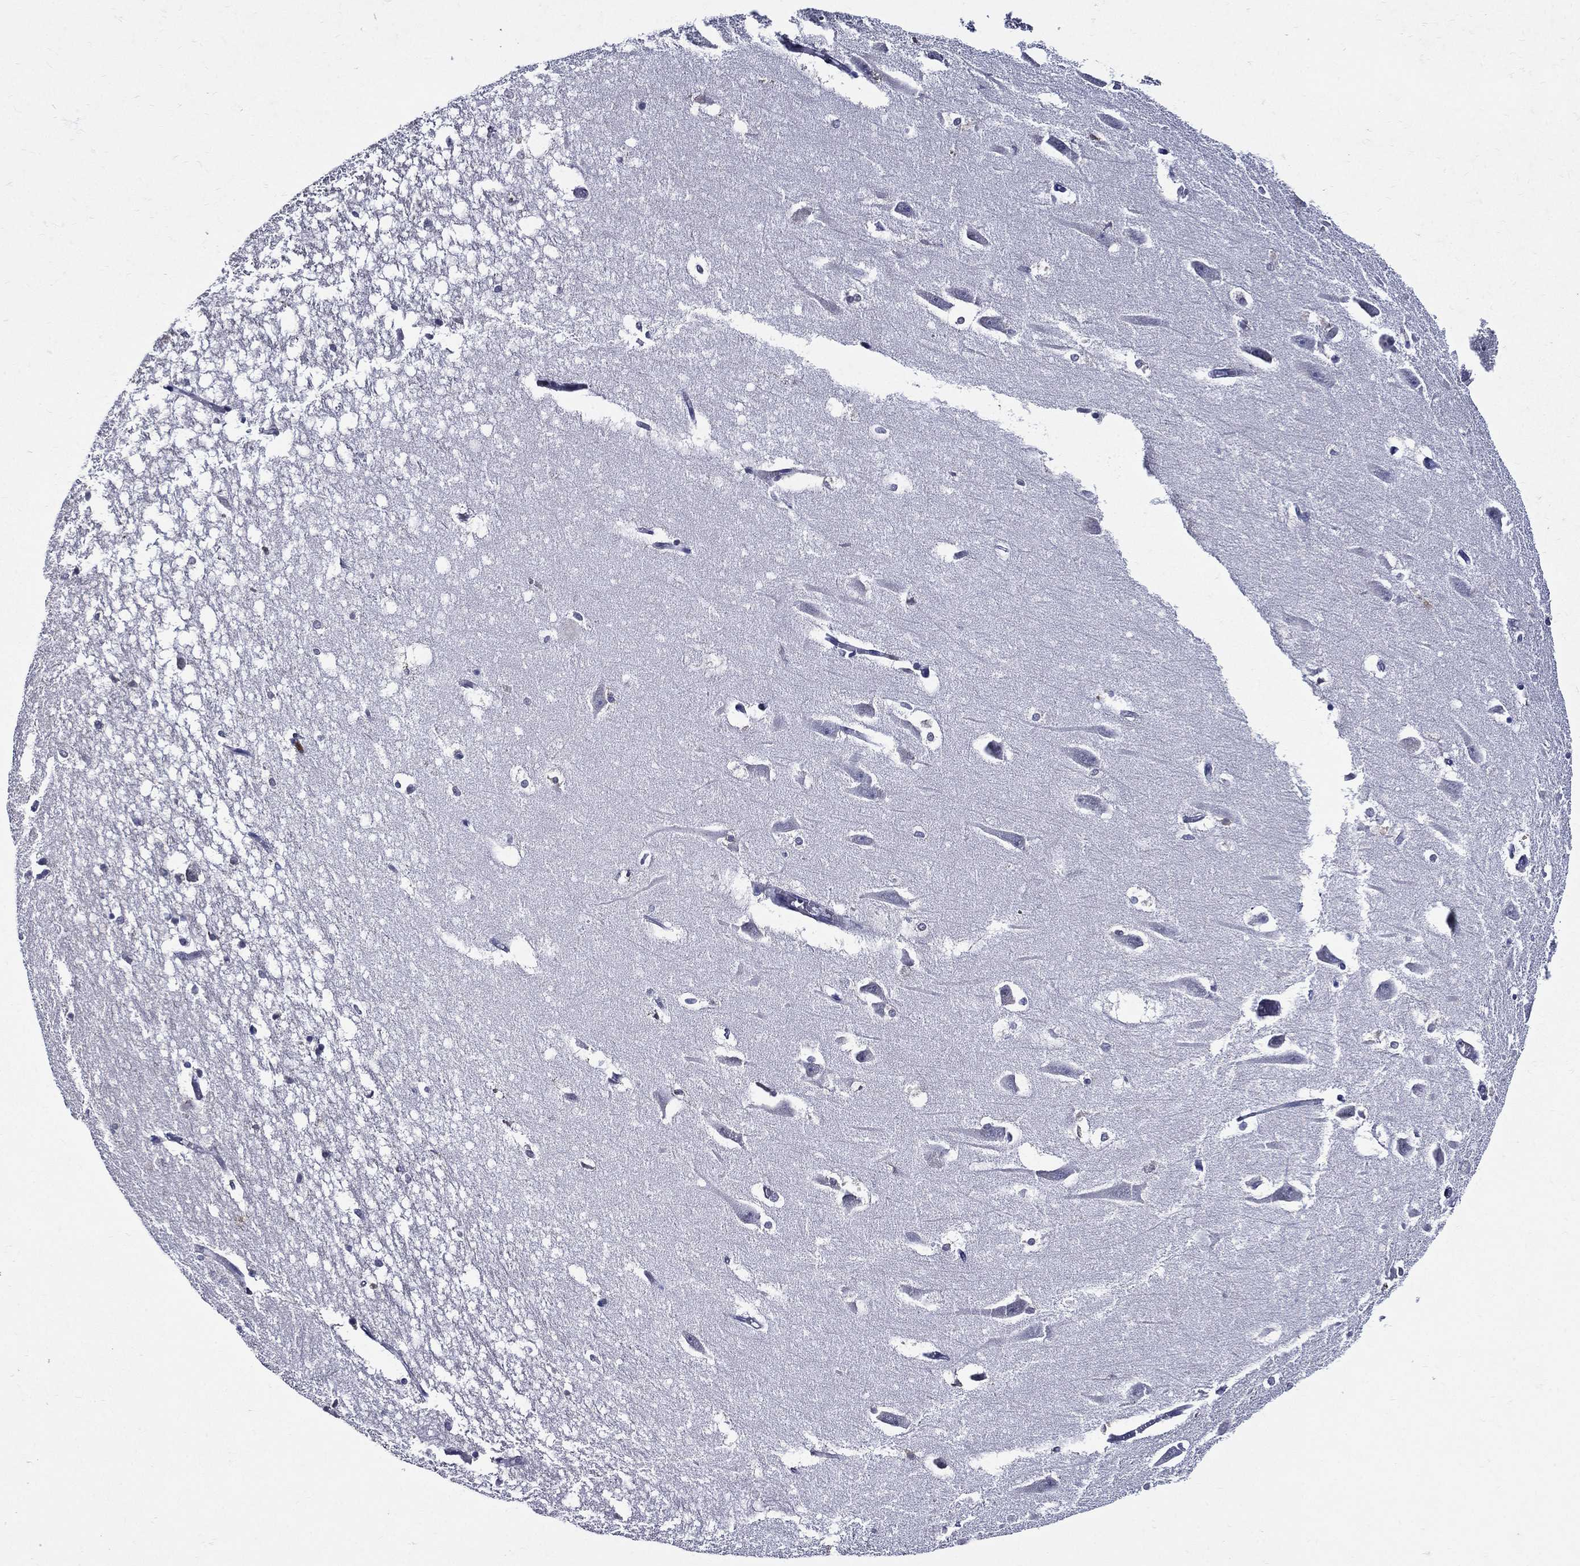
{"staining": {"intensity": "negative", "quantity": "none", "location": "none"}, "tissue": "hippocampus", "cell_type": "Glial cells", "image_type": "normal", "snomed": [{"axis": "morphology", "description": "Normal tissue, NOS"}, {"axis": "topography", "description": "Lateral ventricle wall"}, {"axis": "topography", "description": "Hippocampus"}], "caption": "Glial cells show no significant positivity in normal hippocampus.", "gene": "GPR171", "patient": {"sex": "female", "age": 63}}